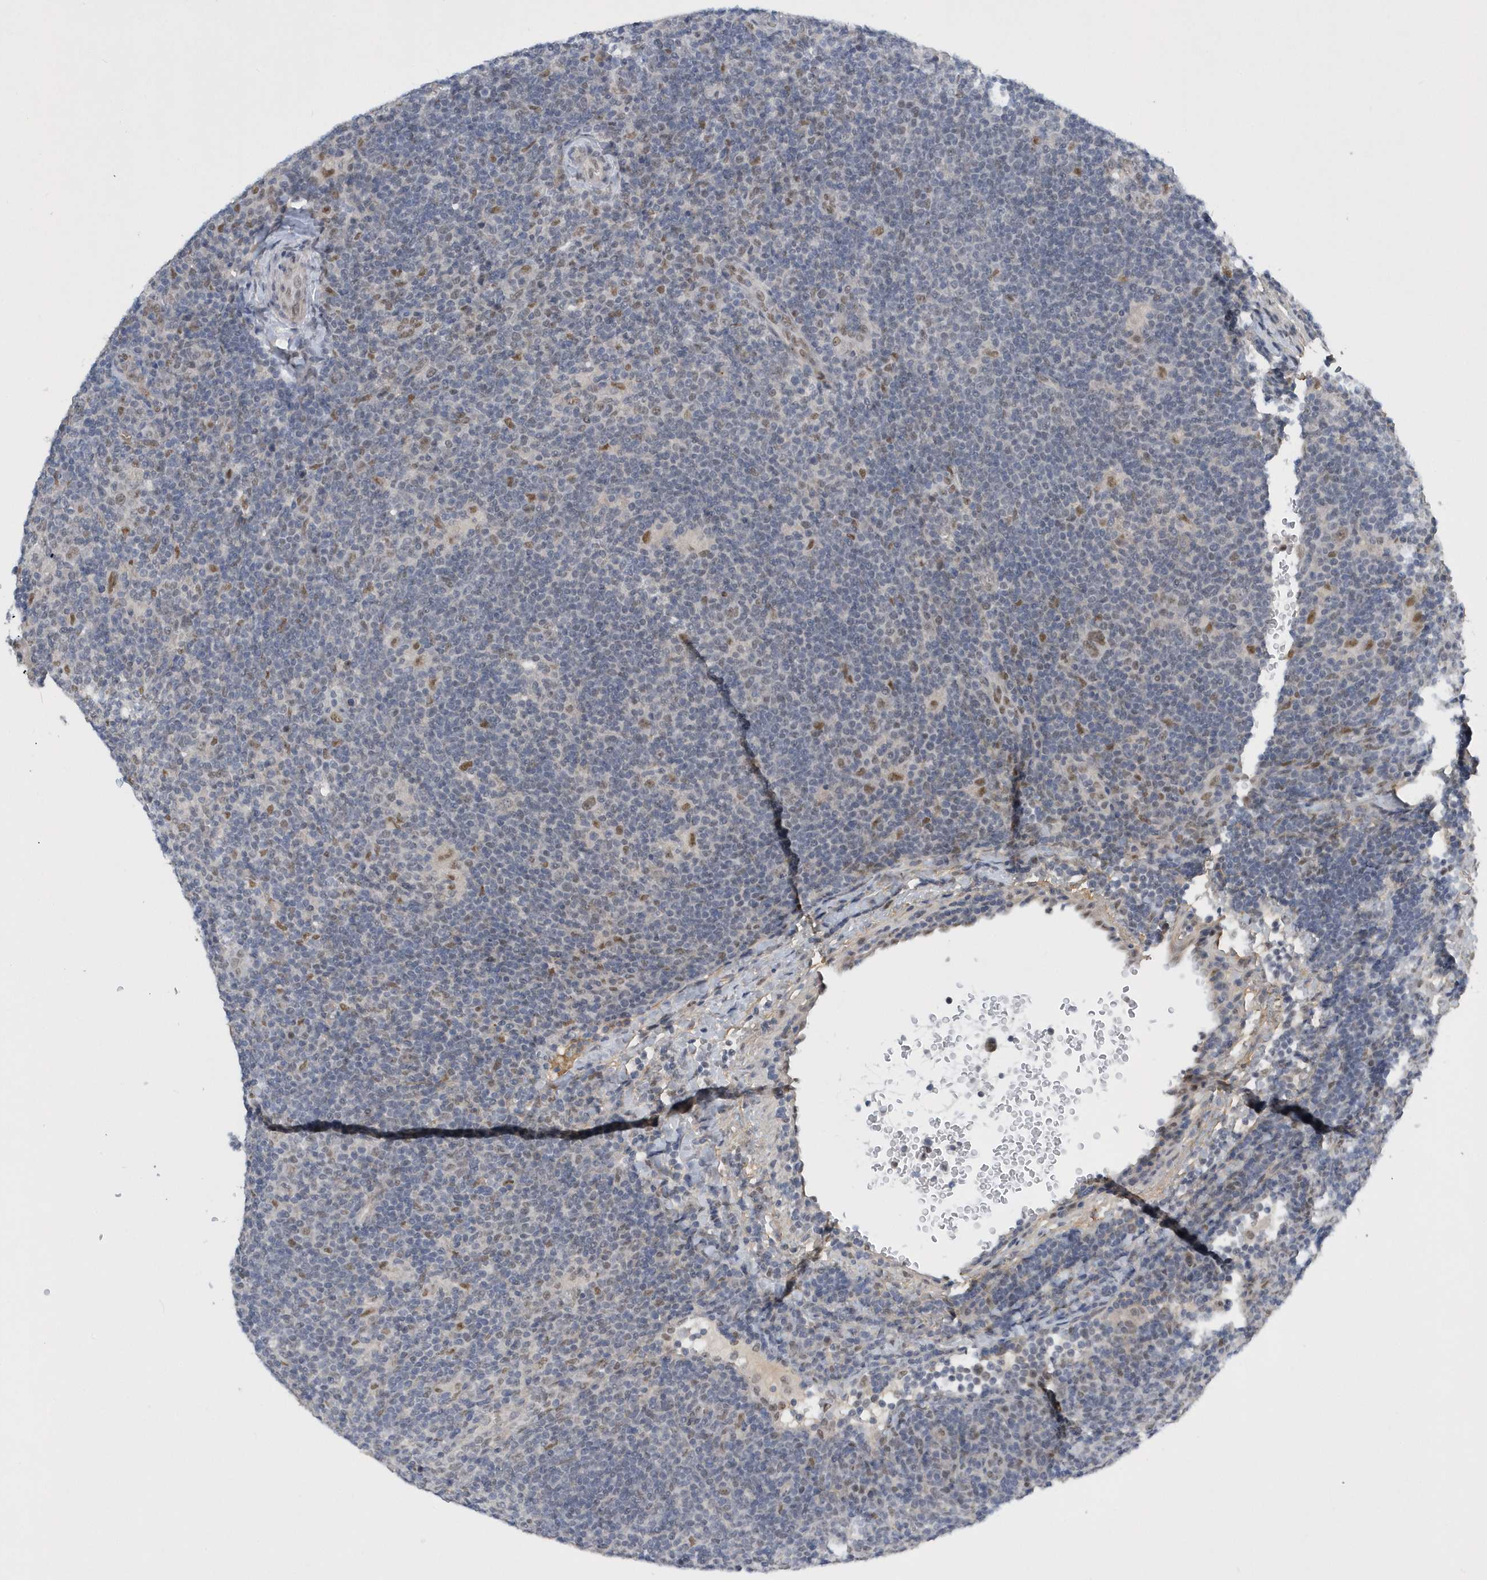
{"staining": {"intensity": "weak", "quantity": ">75%", "location": "nuclear"}, "tissue": "lymphoma", "cell_type": "Tumor cells", "image_type": "cancer", "snomed": [{"axis": "morphology", "description": "Hodgkin's disease, NOS"}, {"axis": "topography", "description": "Lymph node"}], "caption": "Human Hodgkin's disease stained for a protein (brown) demonstrates weak nuclear positive positivity in approximately >75% of tumor cells.", "gene": "FAM217A", "patient": {"sex": "female", "age": 57}}